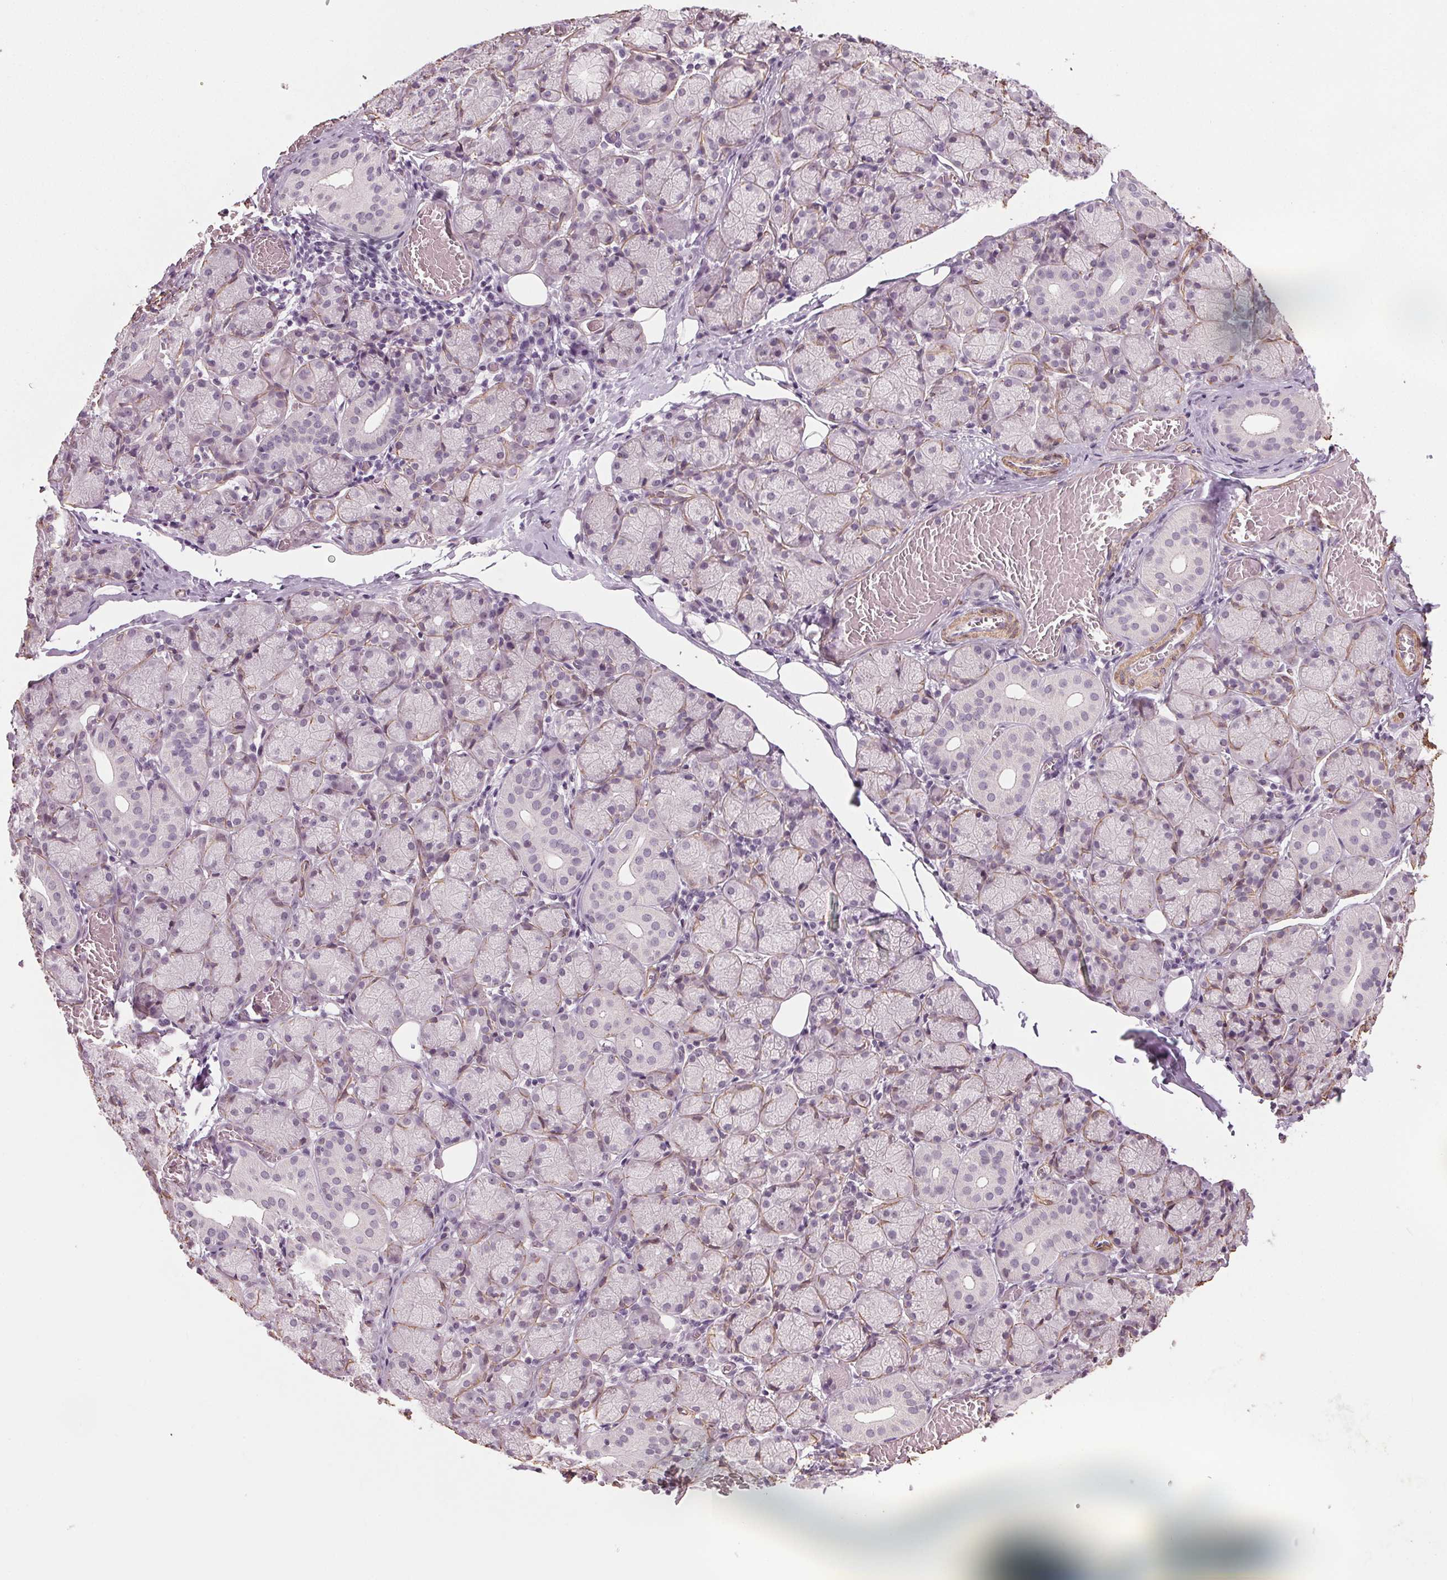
{"staining": {"intensity": "negative", "quantity": "none", "location": "none"}, "tissue": "salivary gland", "cell_type": "Glandular cells", "image_type": "normal", "snomed": [{"axis": "morphology", "description": "Normal tissue, NOS"}, {"axis": "topography", "description": "Salivary gland"}, {"axis": "topography", "description": "Peripheral nerve tissue"}], "caption": "High magnification brightfield microscopy of benign salivary gland stained with DAB (3,3'-diaminobenzidine) (brown) and counterstained with hematoxylin (blue): glandular cells show no significant expression. Brightfield microscopy of immunohistochemistry (IHC) stained with DAB (3,3'-diaminobenzidine) (brown) and hematoxylin (blue), captured at high magnification.", "gene": "PKP1", "patient": {"sex": "female", "age": 24}}